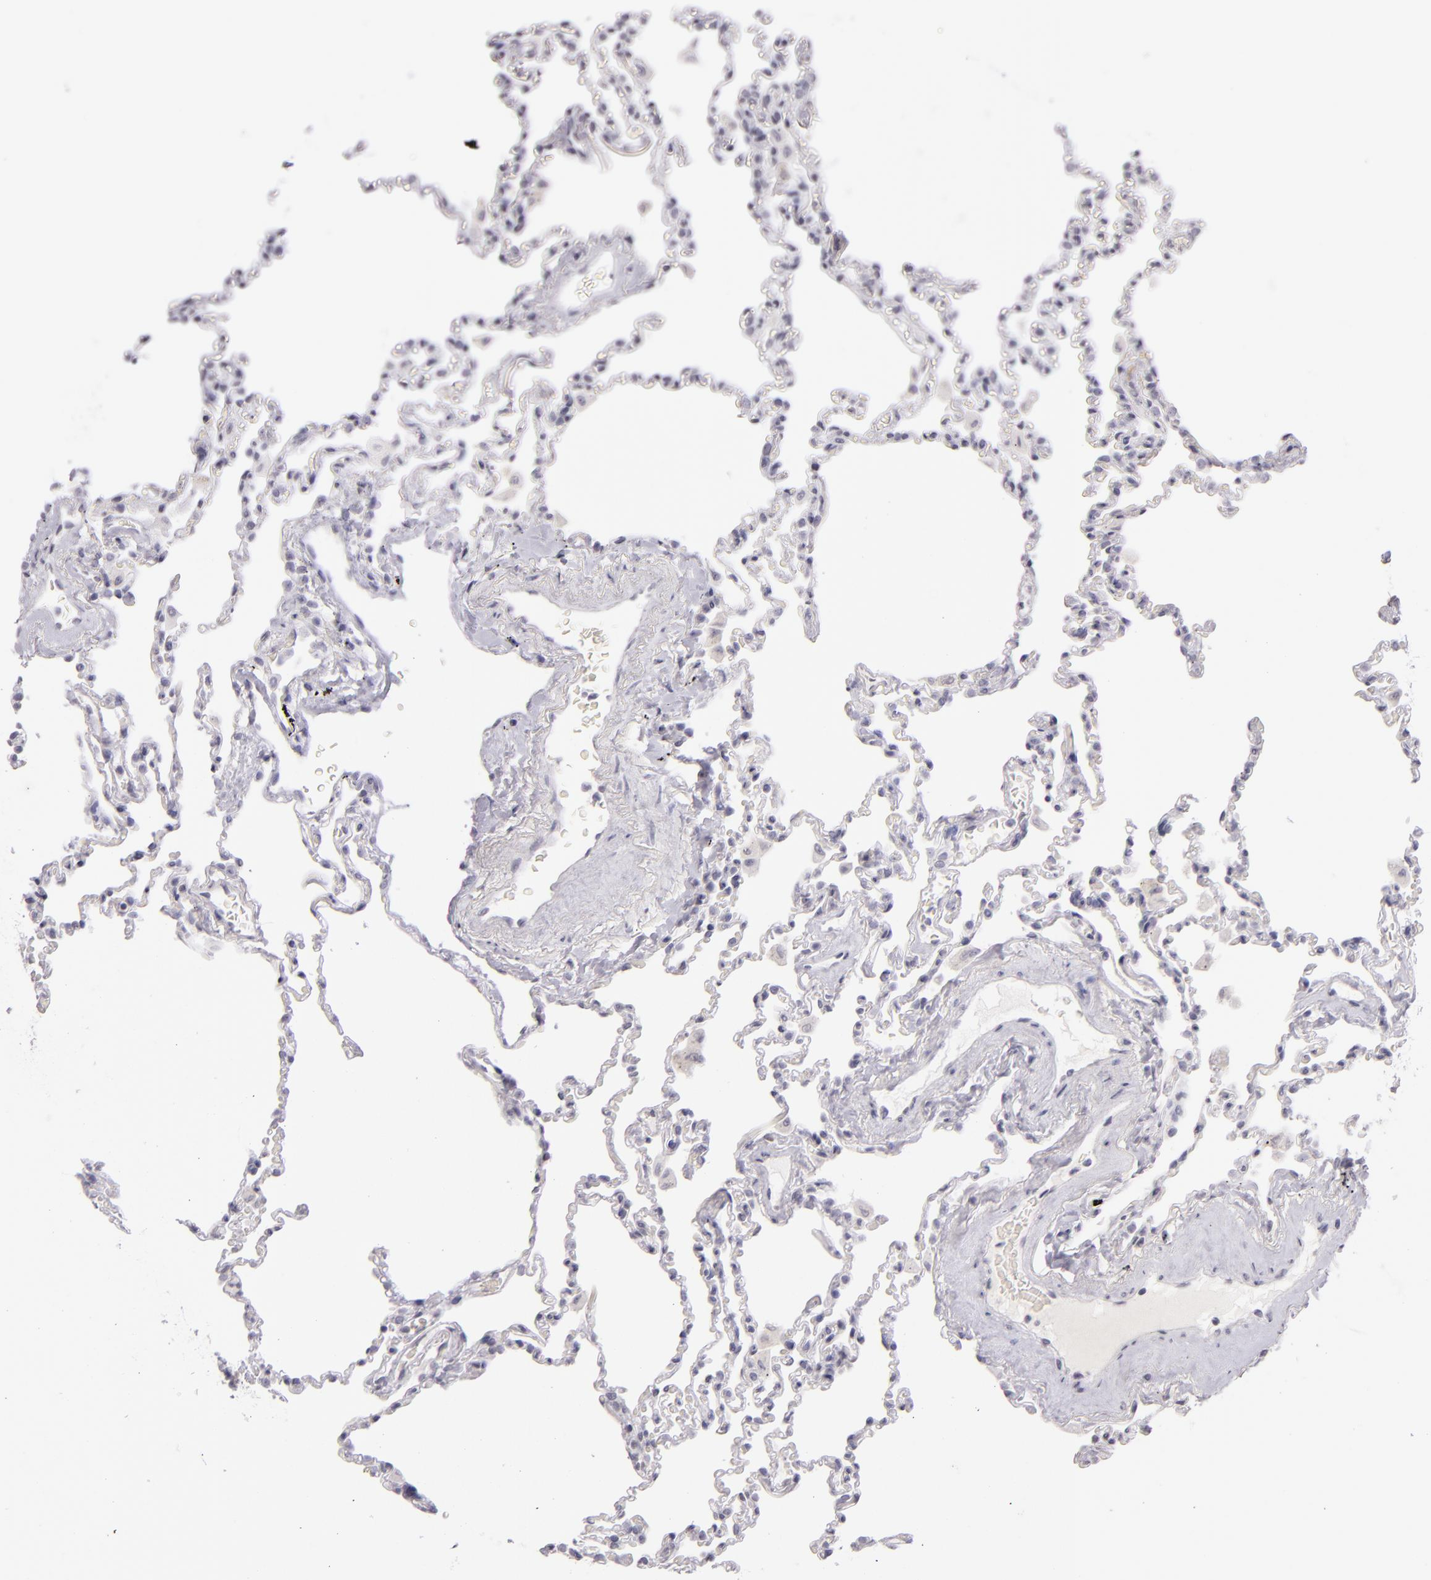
{"staining": {"intensity": "negative", "quantity": "none", "location": "none"}, "tissue": "lung", "cell_type": "Alveolar cells", "image_type": "normal", "snomed": [{"axis": "morphology", "description": "Normal tissue, NOS"}, {"axis": "topography", "description": "Lung"}], "caption": "Immunohistochemical staining of normal lung displays no significant staining in alveolar cells.", "gene": "CD40", "patient": {"sex": "male", "age": 59}}